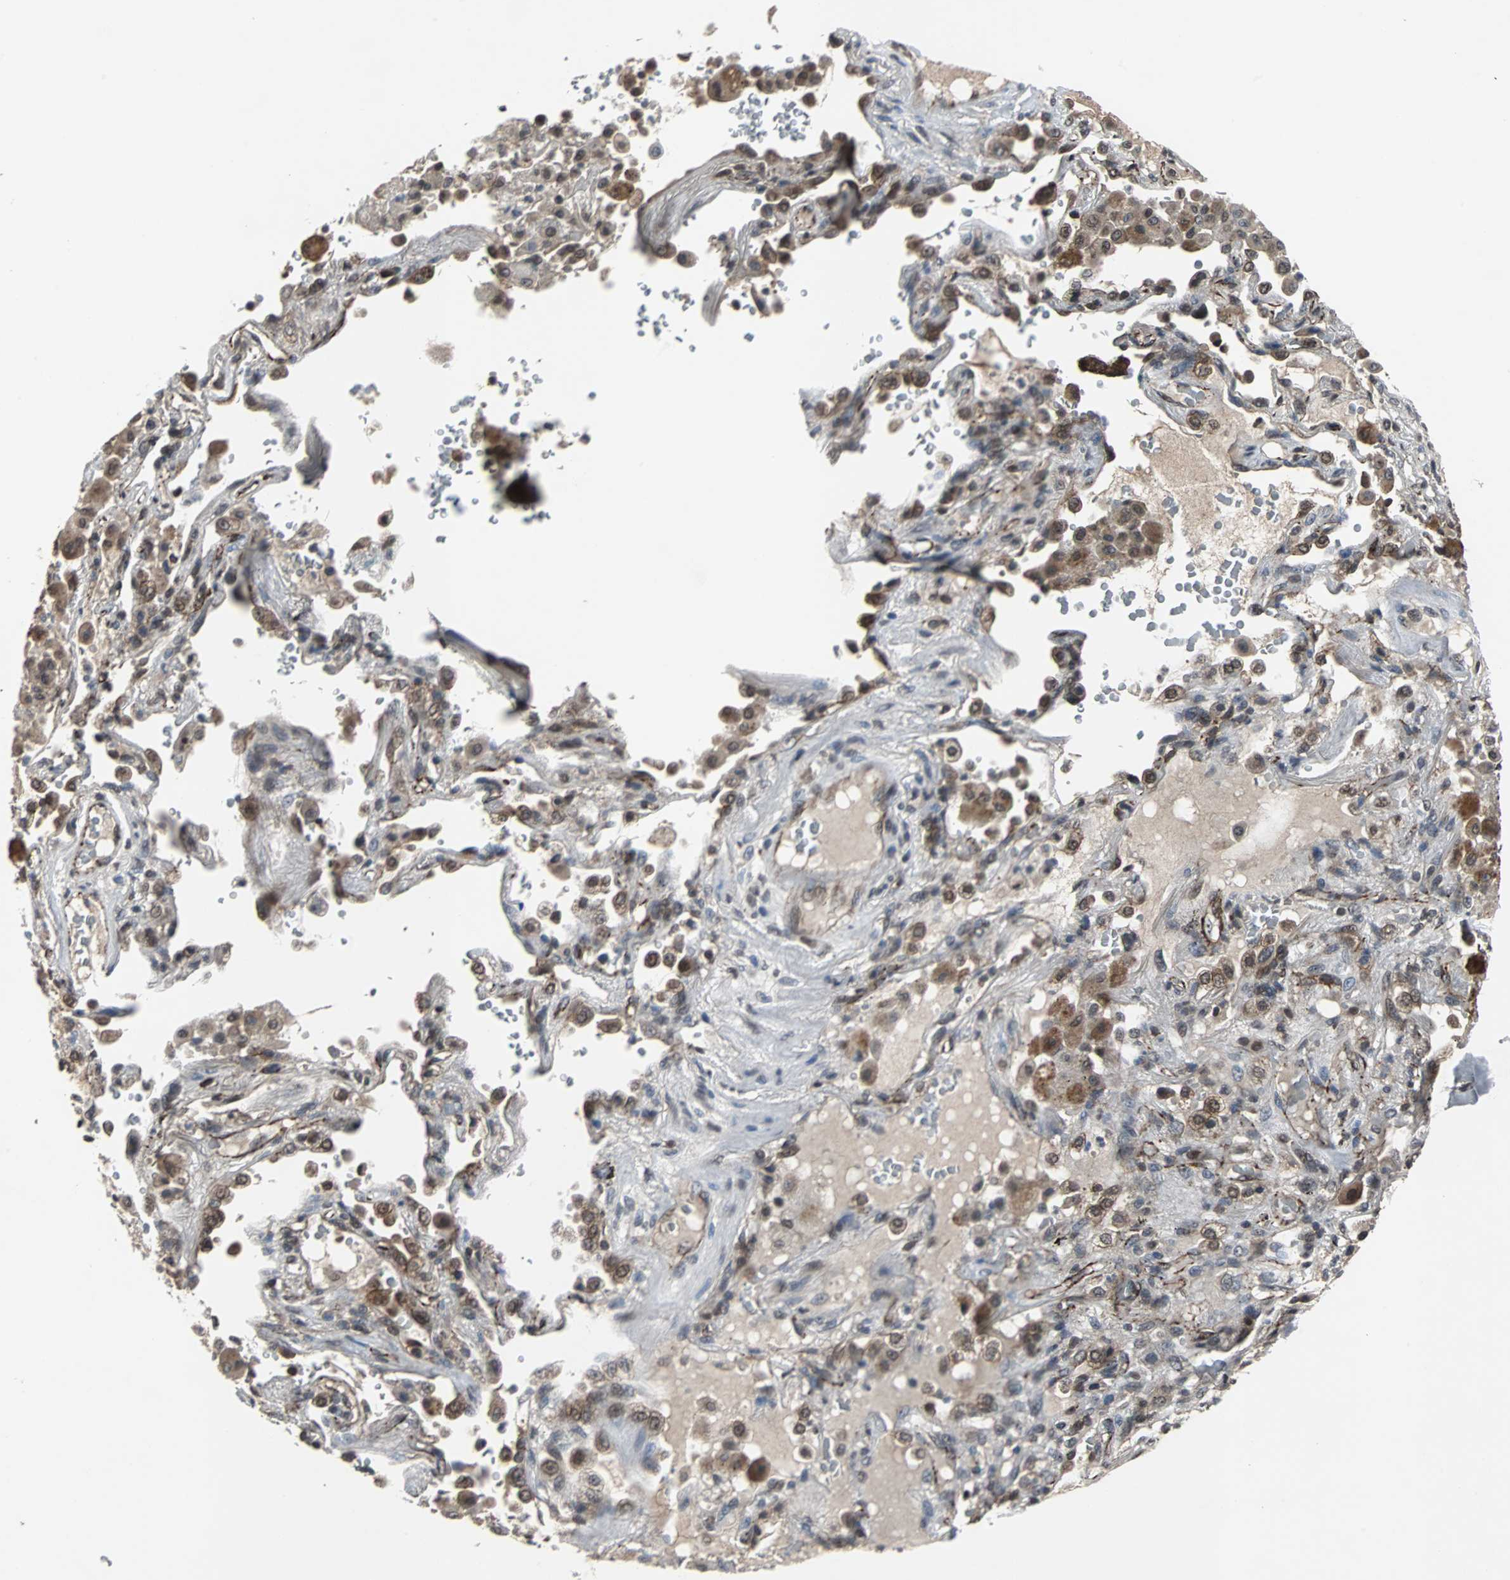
{"staining": {"intensity": "moderate", "quantity": ">75%", "location": "cytoplasmic/membranous"}, "tissue": "lung cancer", "cell_type": "Tumor cells", "image_type": "cancer", "snomed": [{"axis": "morphology", "description": "Squamous cell carcinoma, NOS"}, {"axis": "topography", "description": "Lung"}], "caption": "A high-resolution micrograph shows immunohistochemistry (IHC) staining of lung cancer (squamous cell carcinoma), which demonstrates moderate cytoplasmic/membranous staining in about >75% of tumor cells.", "gene": "LSR", "patient": {"sex": "male", "age": 57}}